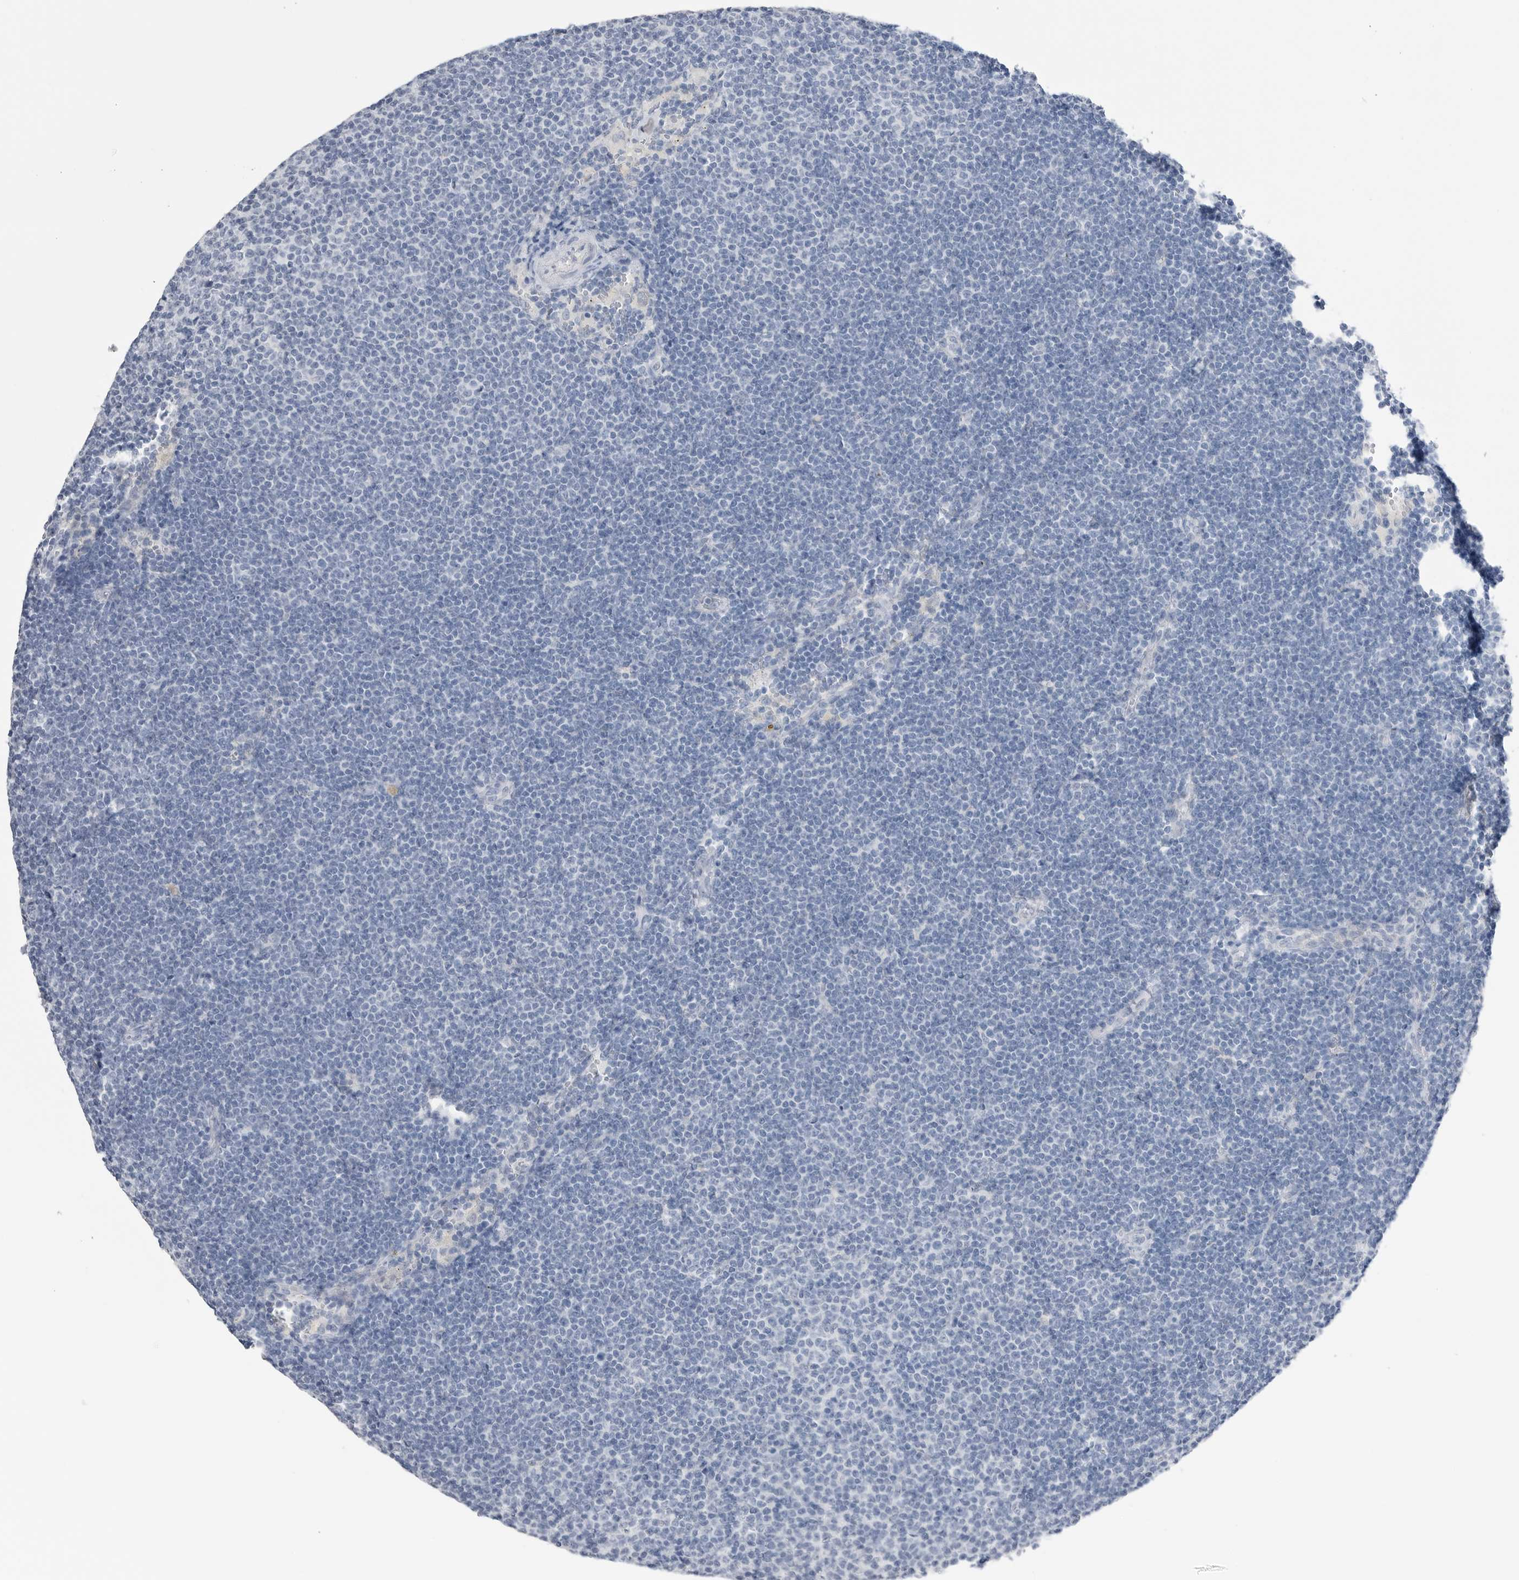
{"staining": {"intensity": "negative", "quantity": "none", "location": "none"}, "tissue": "lymphoma", "cell_type": "Tumor cells", "image_type": "cancer", "snomed": [{"axis": "morphology", "description": "Malignant lymphoma, non-Hodgkin's type, Low grade"}, {"axis": "topography", "description": "Lymph node"}], "caption": "This is an IHC micrograph of lymphoma. There is no expression in tumor cells.", "gene": "ABHD12", "patient": {"sex": "female", "age": 53}}